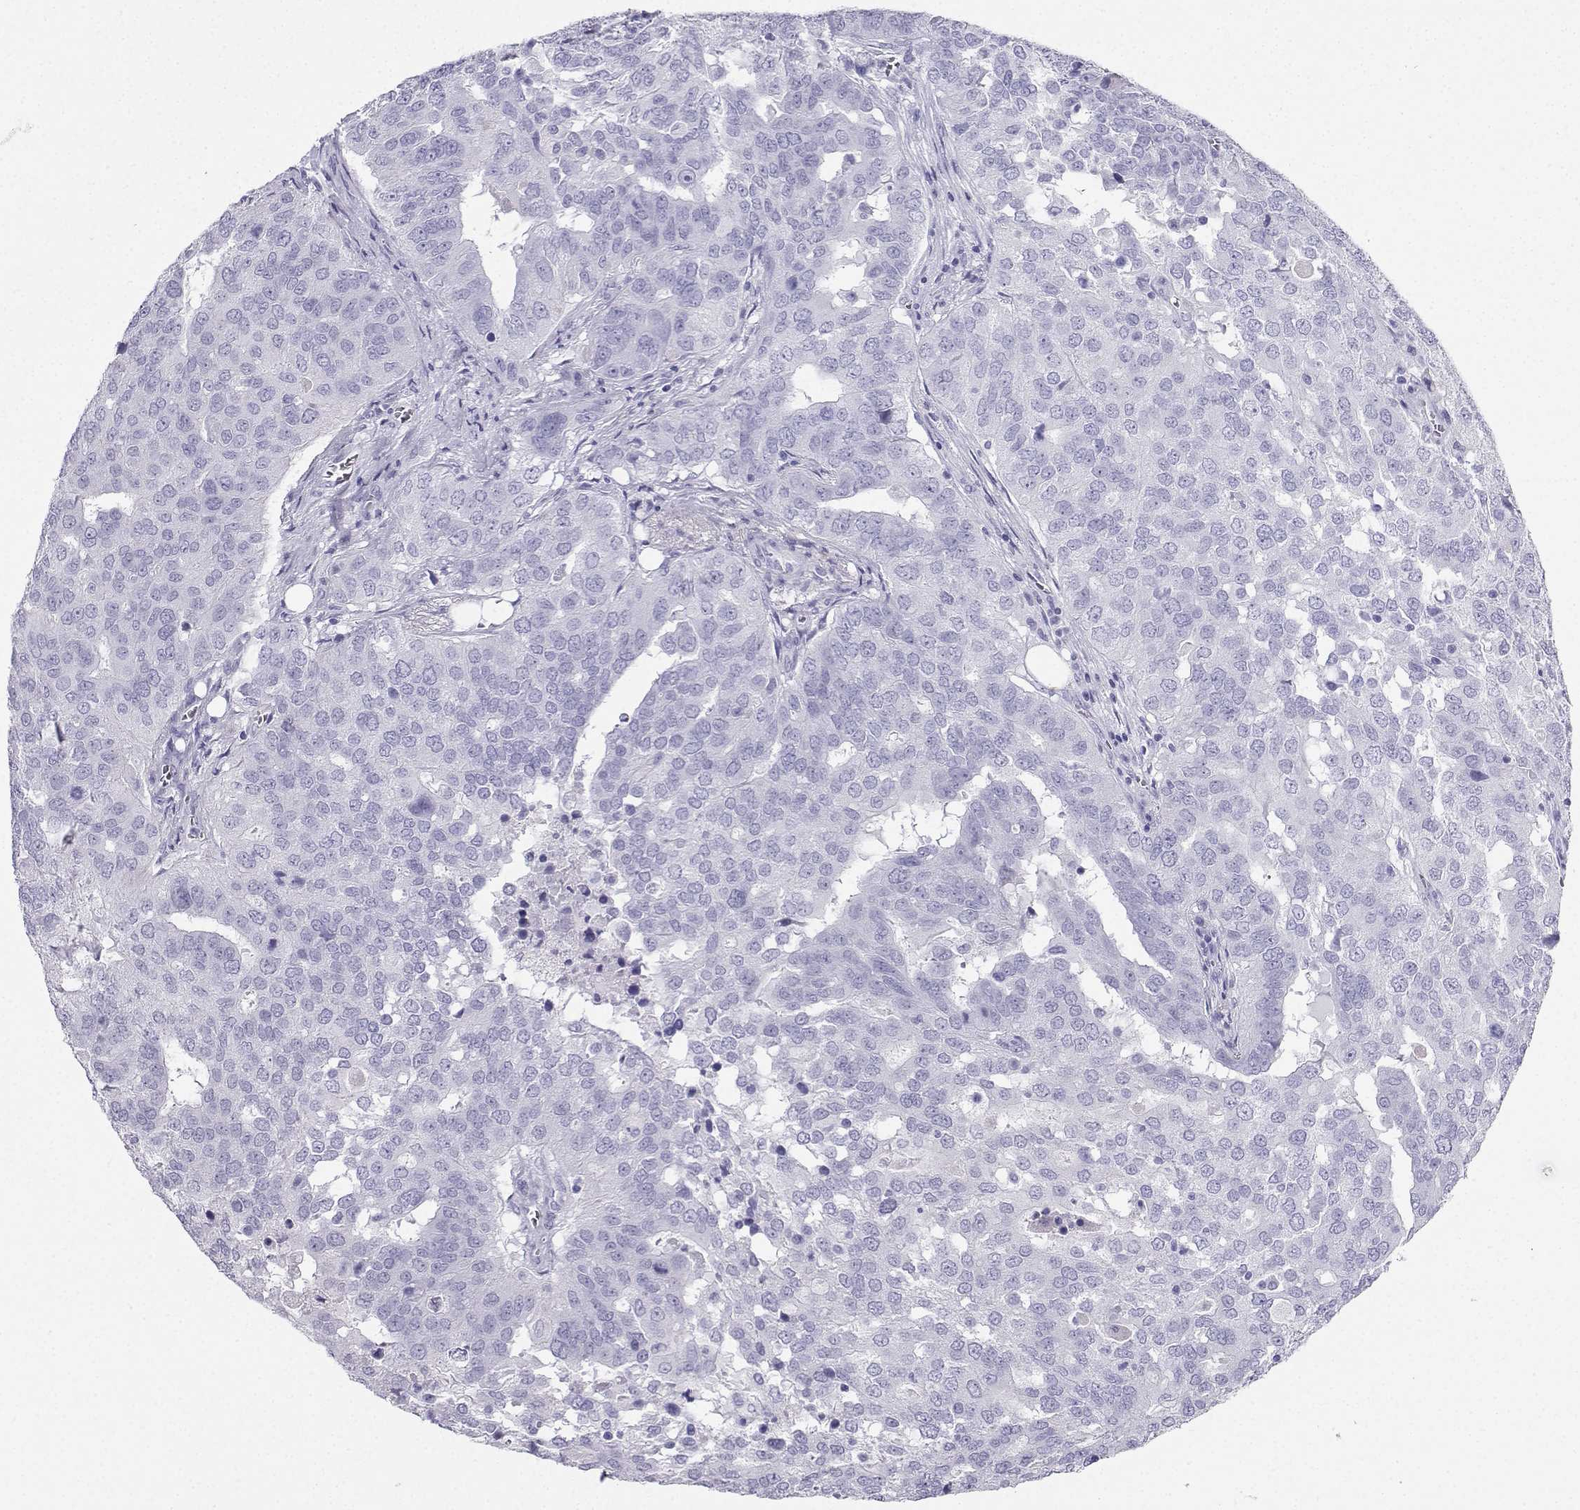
{"staining": {"intensity": "negative", "quantity": "none", "location": "none"}, "tissue": "ovarian cancer", "cell_type": "Tumor cells", "image_type": "cancer", "snomed": [{"axis": "morphology", "description": "Carcinoma, endometroid"}, {"axis": "topography", "description": "Soft tissue"}, {"axis": "topography", "description": "Ovary"}], "caption": "This is an immunohistochemistry (IHC) micrograph of human ovarian cancer (endometroid carcinoma). There is no expression in tumor cells.", "gene": "CD109", "patient": {"sex": "female", "age": 52}}